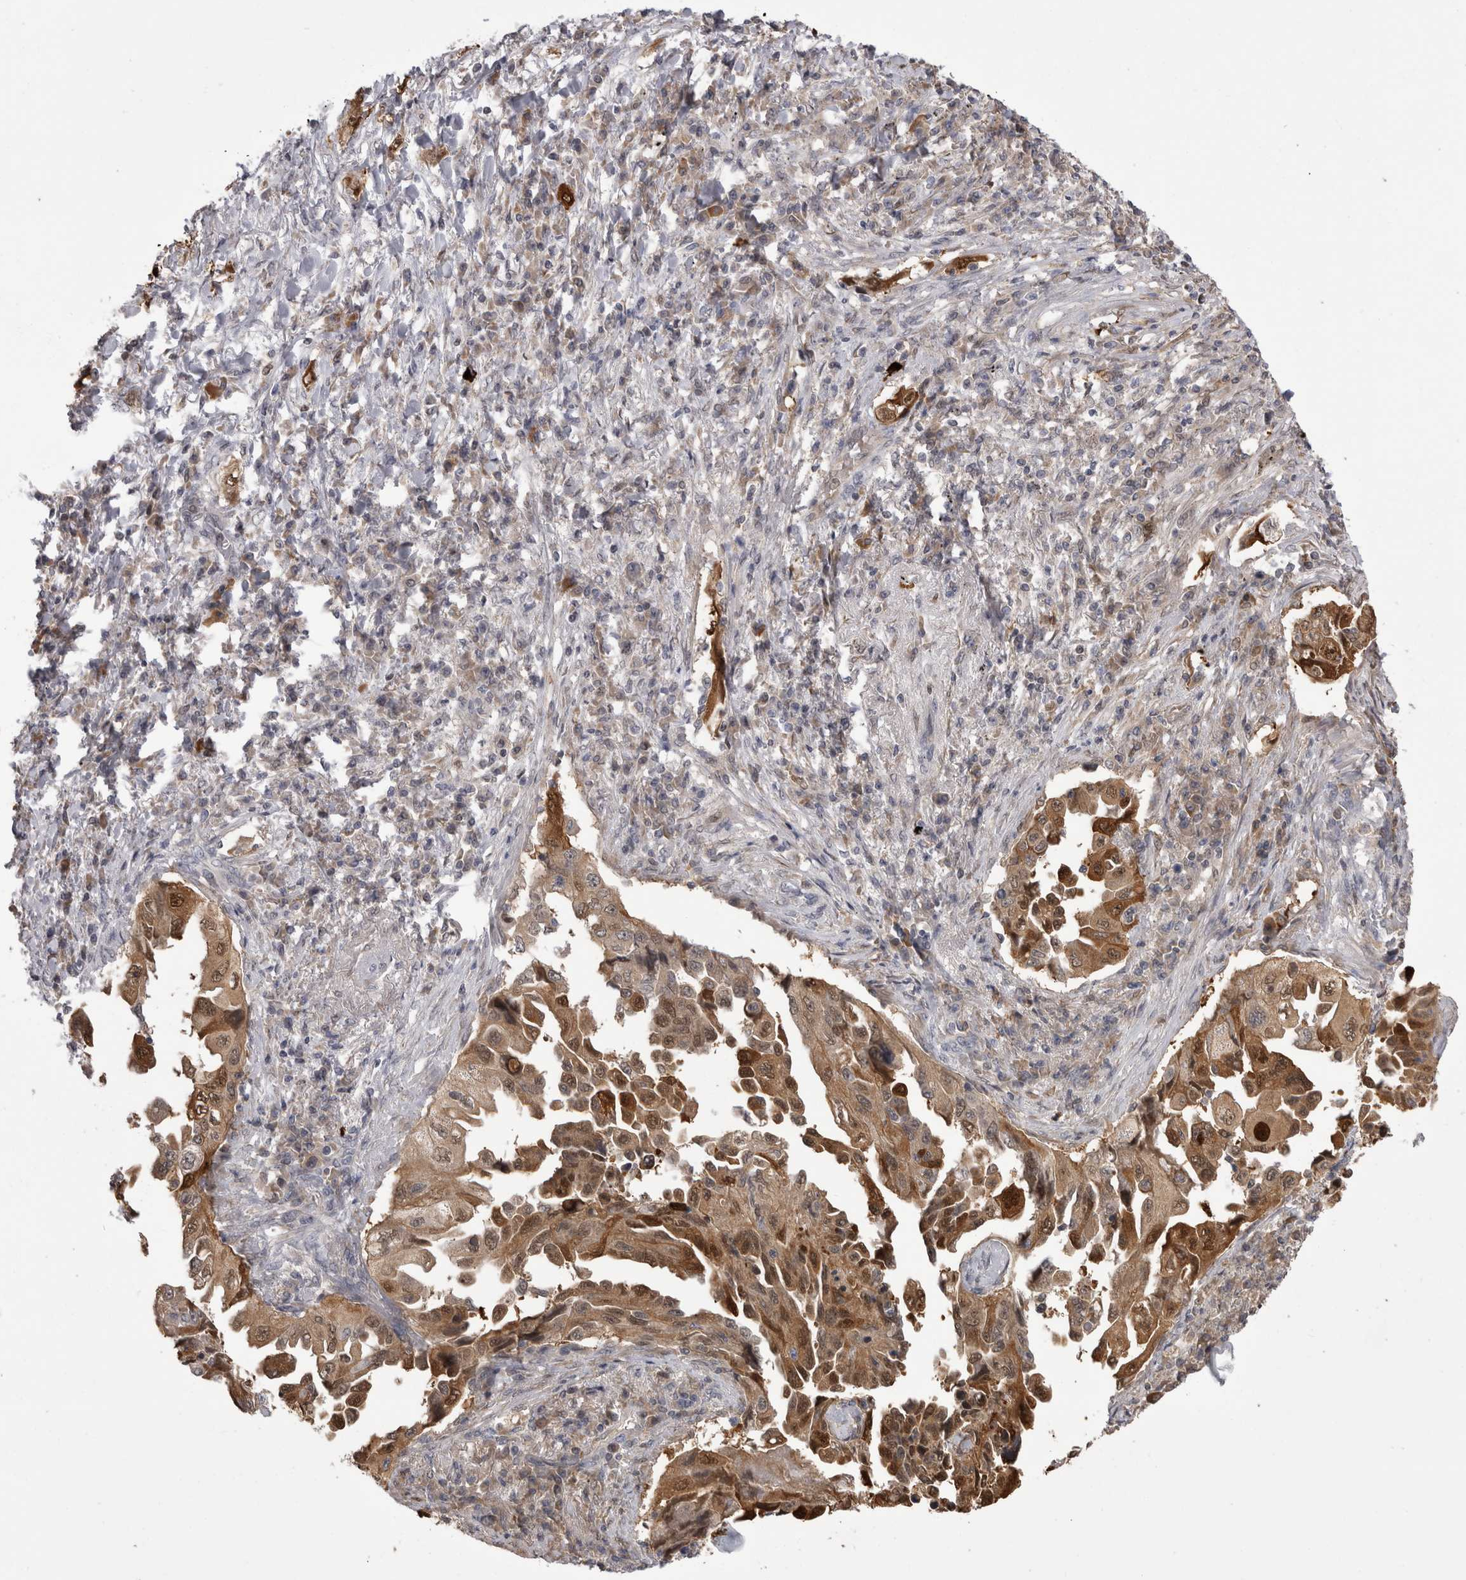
{"staining": {"intensity": "moderate", "quantity": ">75%", "location": "cytoplasmic/membranous,nuclear"}, "tissue": "lung cancer", "cell_type": "Tumor cells", "image_type": "cancer", "snomed": [{"axis": "morphology", "description": "Adenocarcinoma, NOS"}, {"axis": "topography", "description": "Lung"}], "caption": "Brown immunohistochemical staining in lung cancer (adenocarcinoma) shows moderate cytoplasmic/membranous and nuclear expression in approximately >75% of tumor cells. The staining is performed using DAB brown chromogen to label protein expression. The nuclei are counter-stained blue using hematoxylin.", "gene": "CHIC2", "patient": {"sex": "female", "age": 51}}